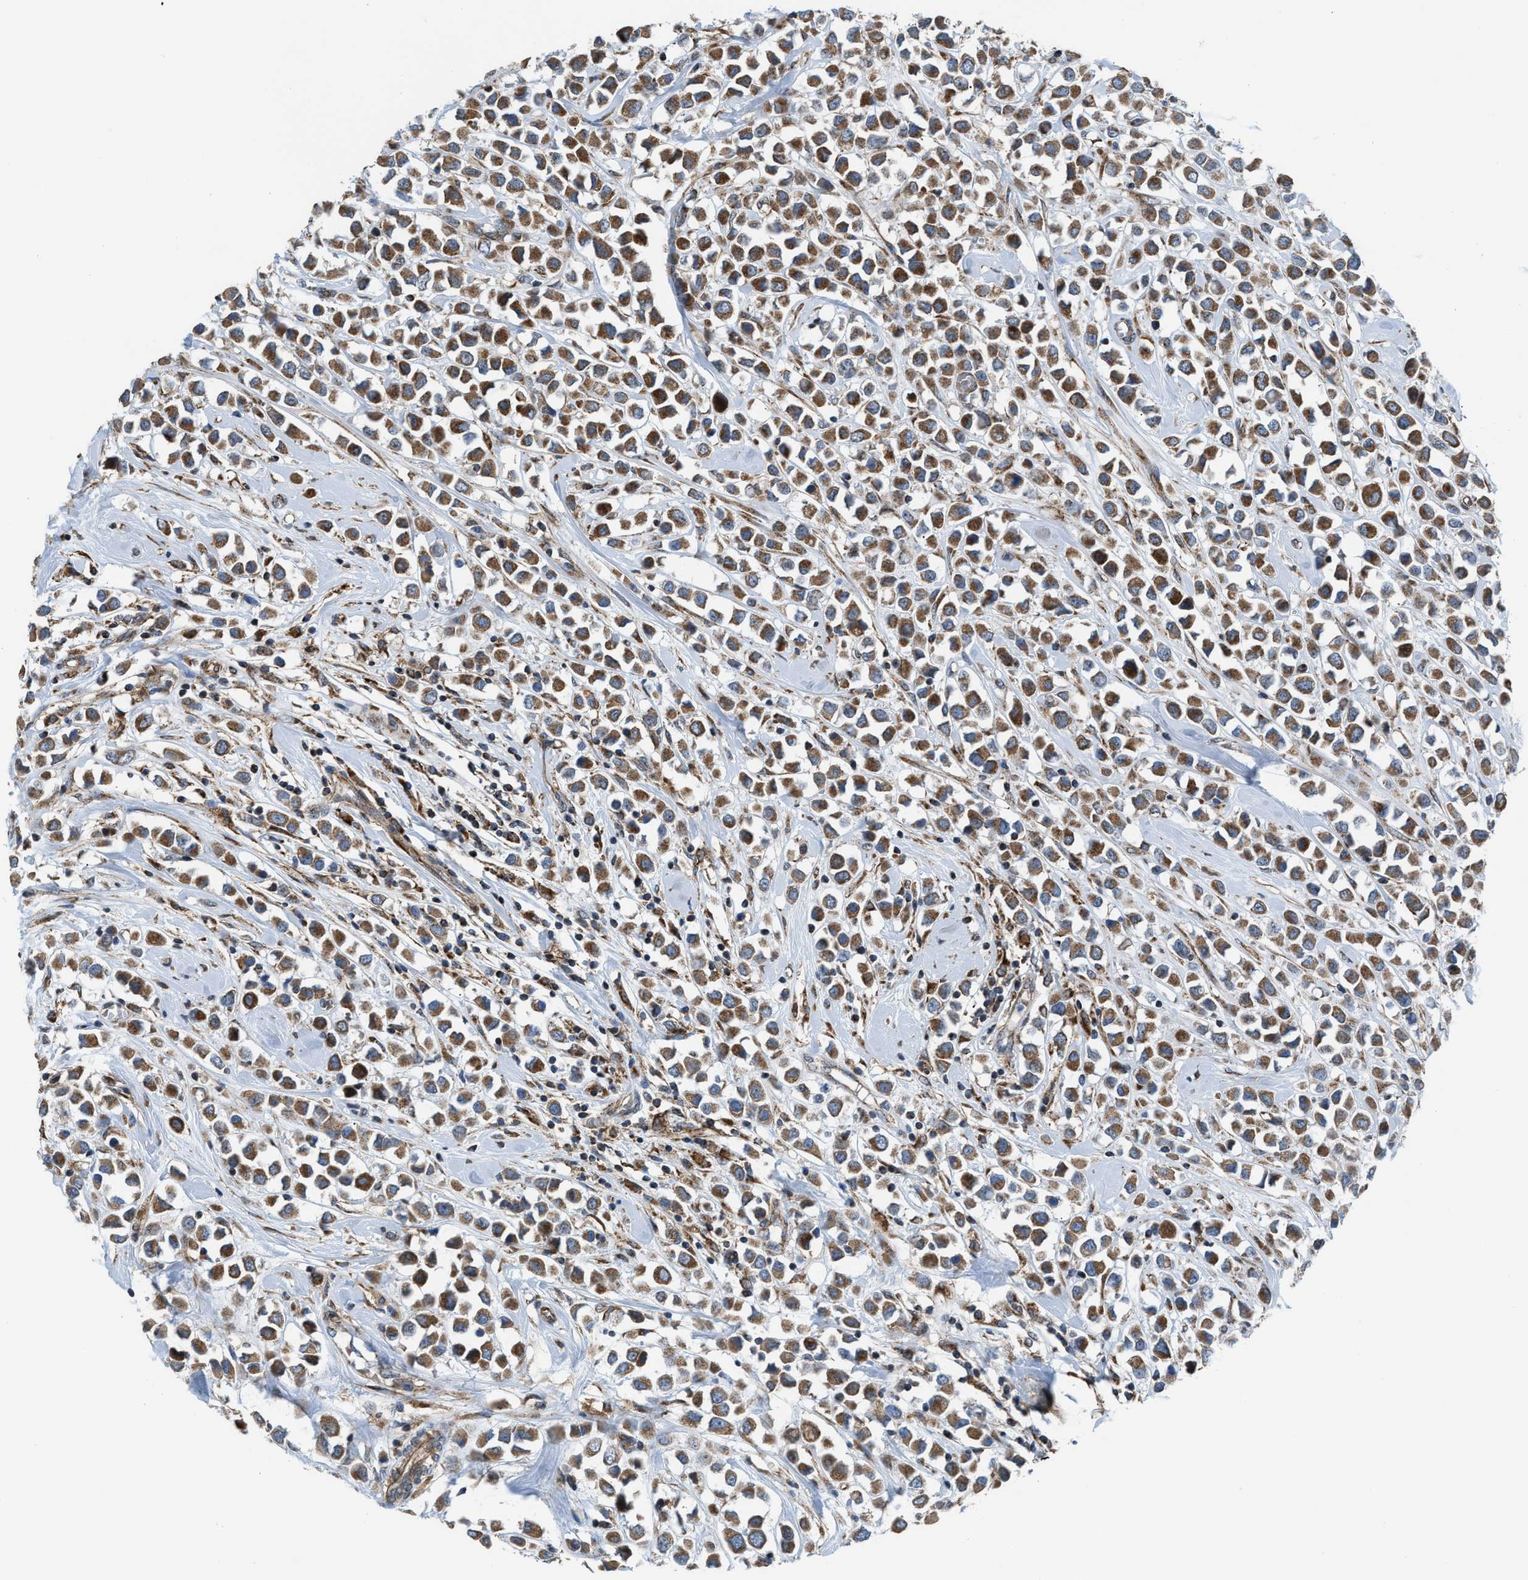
{"staining": {"intensity": "moderate", "quantity": ">75%", "location": "cytoplasmic/membranous"}, "tissue": "breast cancer", "cell_type": "Tumor cells", "image_type": "cancer", "snomed": [{"axis": "morphology", "description": "Duct carcinoma"}, {"axis": "topography", "description": "Breast"}], "caption": "The image reveals staining of breast cancer, revealing moderate cytoplasmic/membranous protein positivity (brown color) within tumor cells.", "gene": "SLC10A3", "patient": {"sex": "female", "age": 61}}